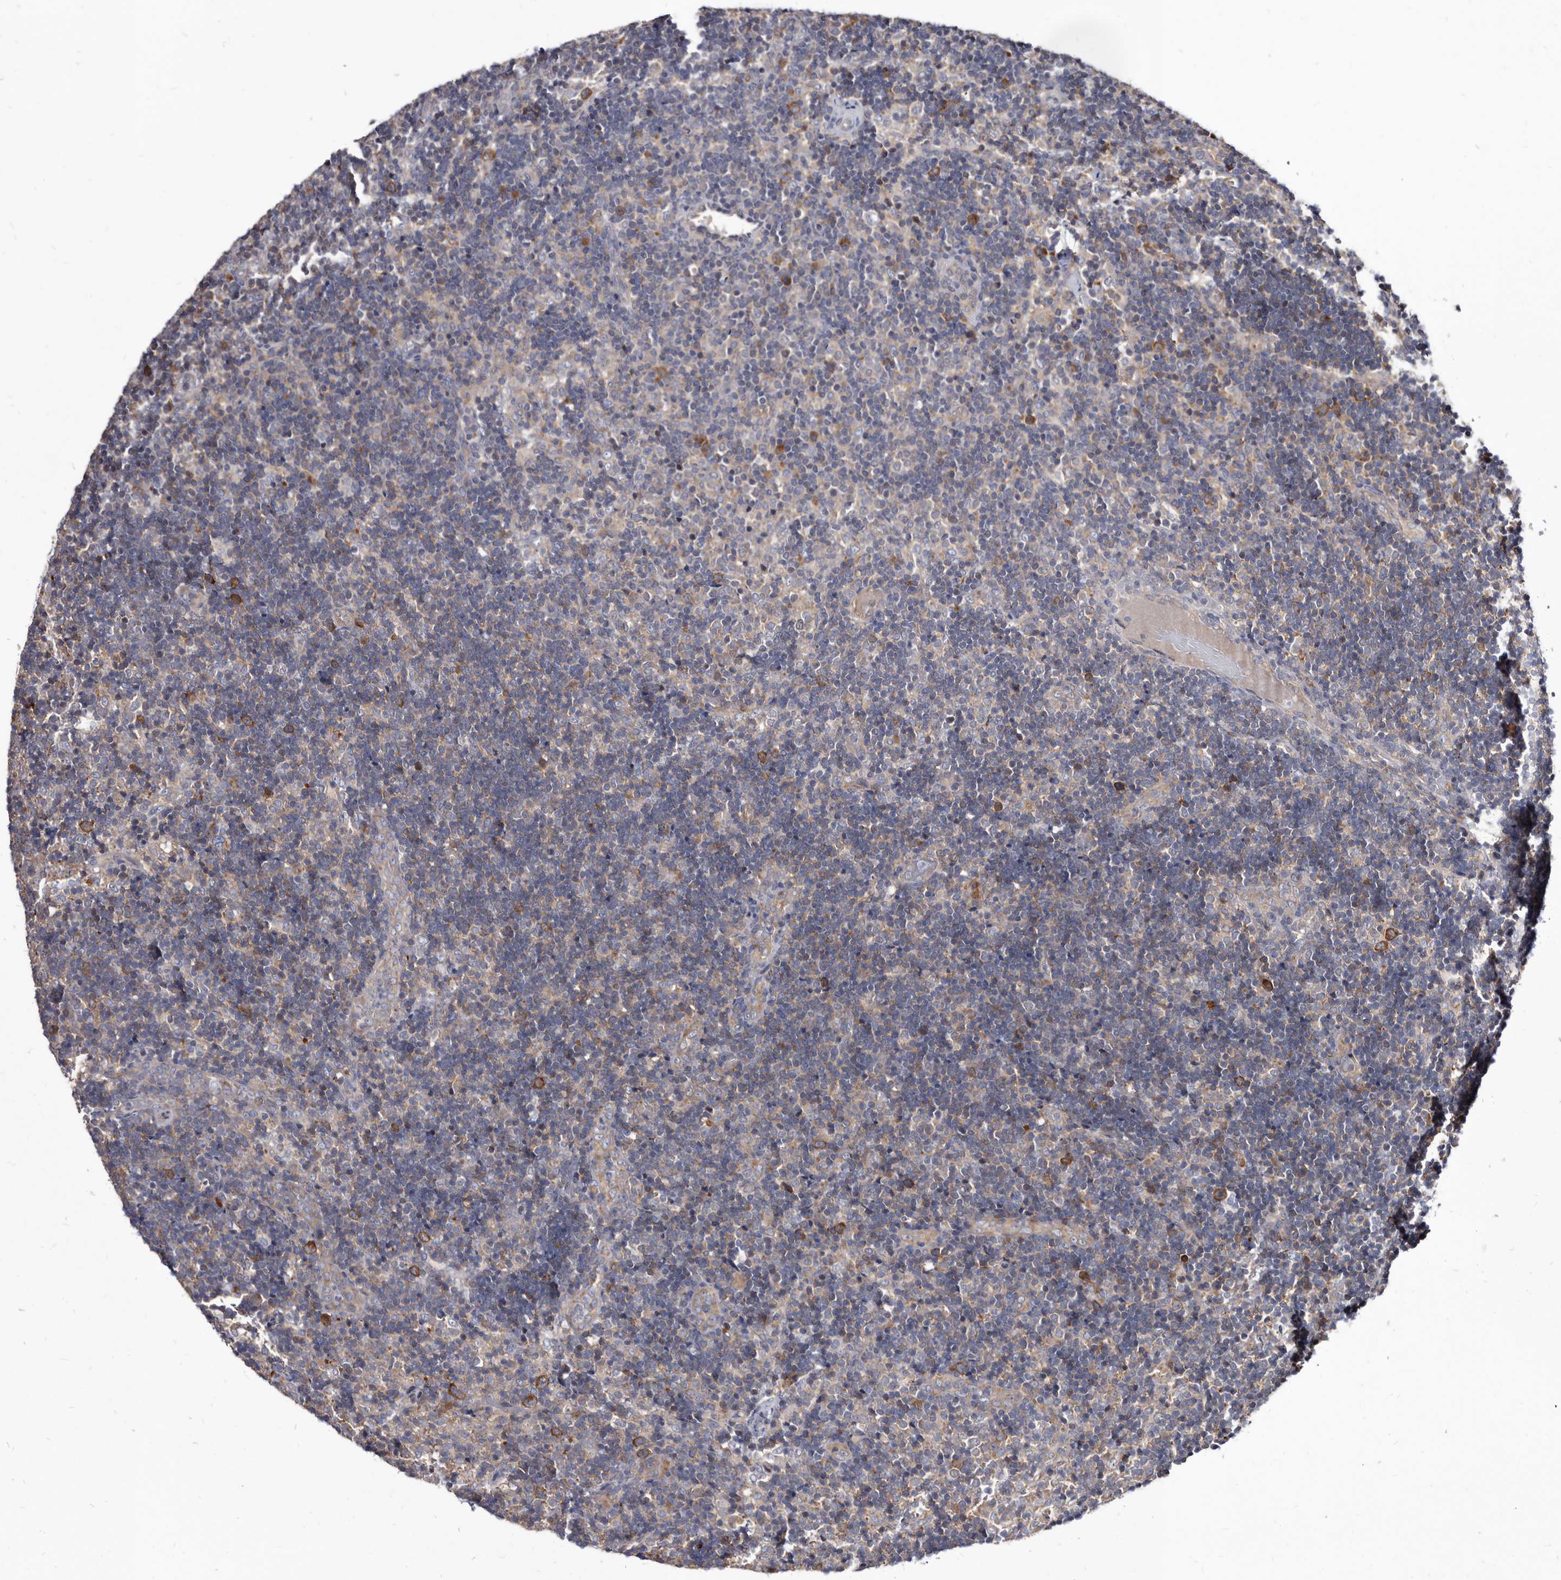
{"staining": {"intensity": "moderate", "quantity": "<25%", "location": "cytoplasmic/membranous"}, "tissue": "lymph node", "cell_type": "Germinal center cells", "image_type": "normal", "snomed": [{"axis": "morphology", "description": "Normal tissue, NOS"}, {"axis": "topography", "description": "Lymph node"}], "caption": "Immunohistochemistry (IHC) image of normal lymph node stained for a protein (brown), which shows low levels of moderate cytoplasmic/membranous expression in approximately <25% of germinal center cells.", "gene": "ABCF2", "patient": {"sex": "female", "age": 22}}